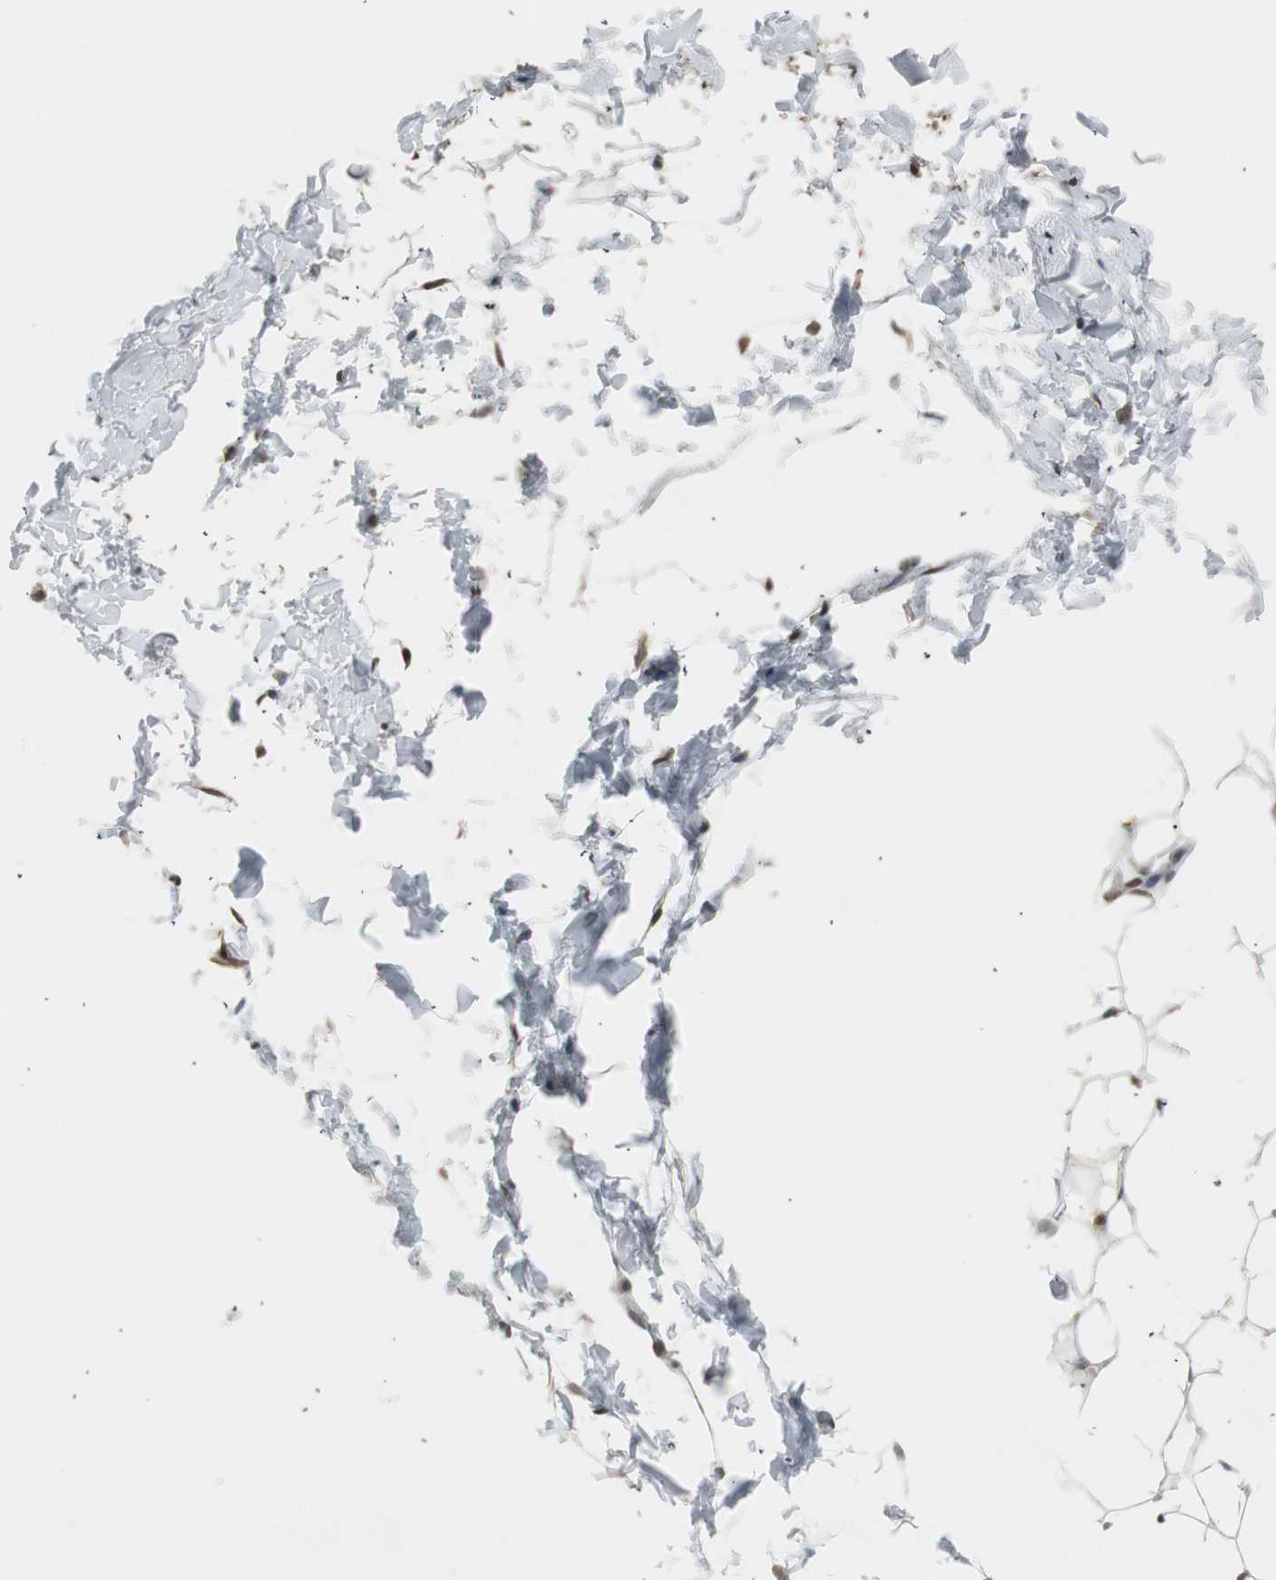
{"staining": {"intensity": "moderate", "quantity": "25%-75%", "location": "cytoplasmic/membranous,nuclear"}, "tissue": "adipose tissue", "cell_type": "Adipocytes", "image_type": "normal", "snomed": [{"axis": "morphology", "description": "Normal tissue, NOS"}, {"axis": "topography", "description": "Soft tissue"}], "caption": "IHC (DAB (3,3'-diaminobenzidine)) staining of unremarkable human adipose tissue exhibits moderate cytoplasmic/membranous,nuclear protein expression in approximately 25%-75% of adipocytes.", "gene": "MPG", "patient": {"sex": "male", "age": 26}}